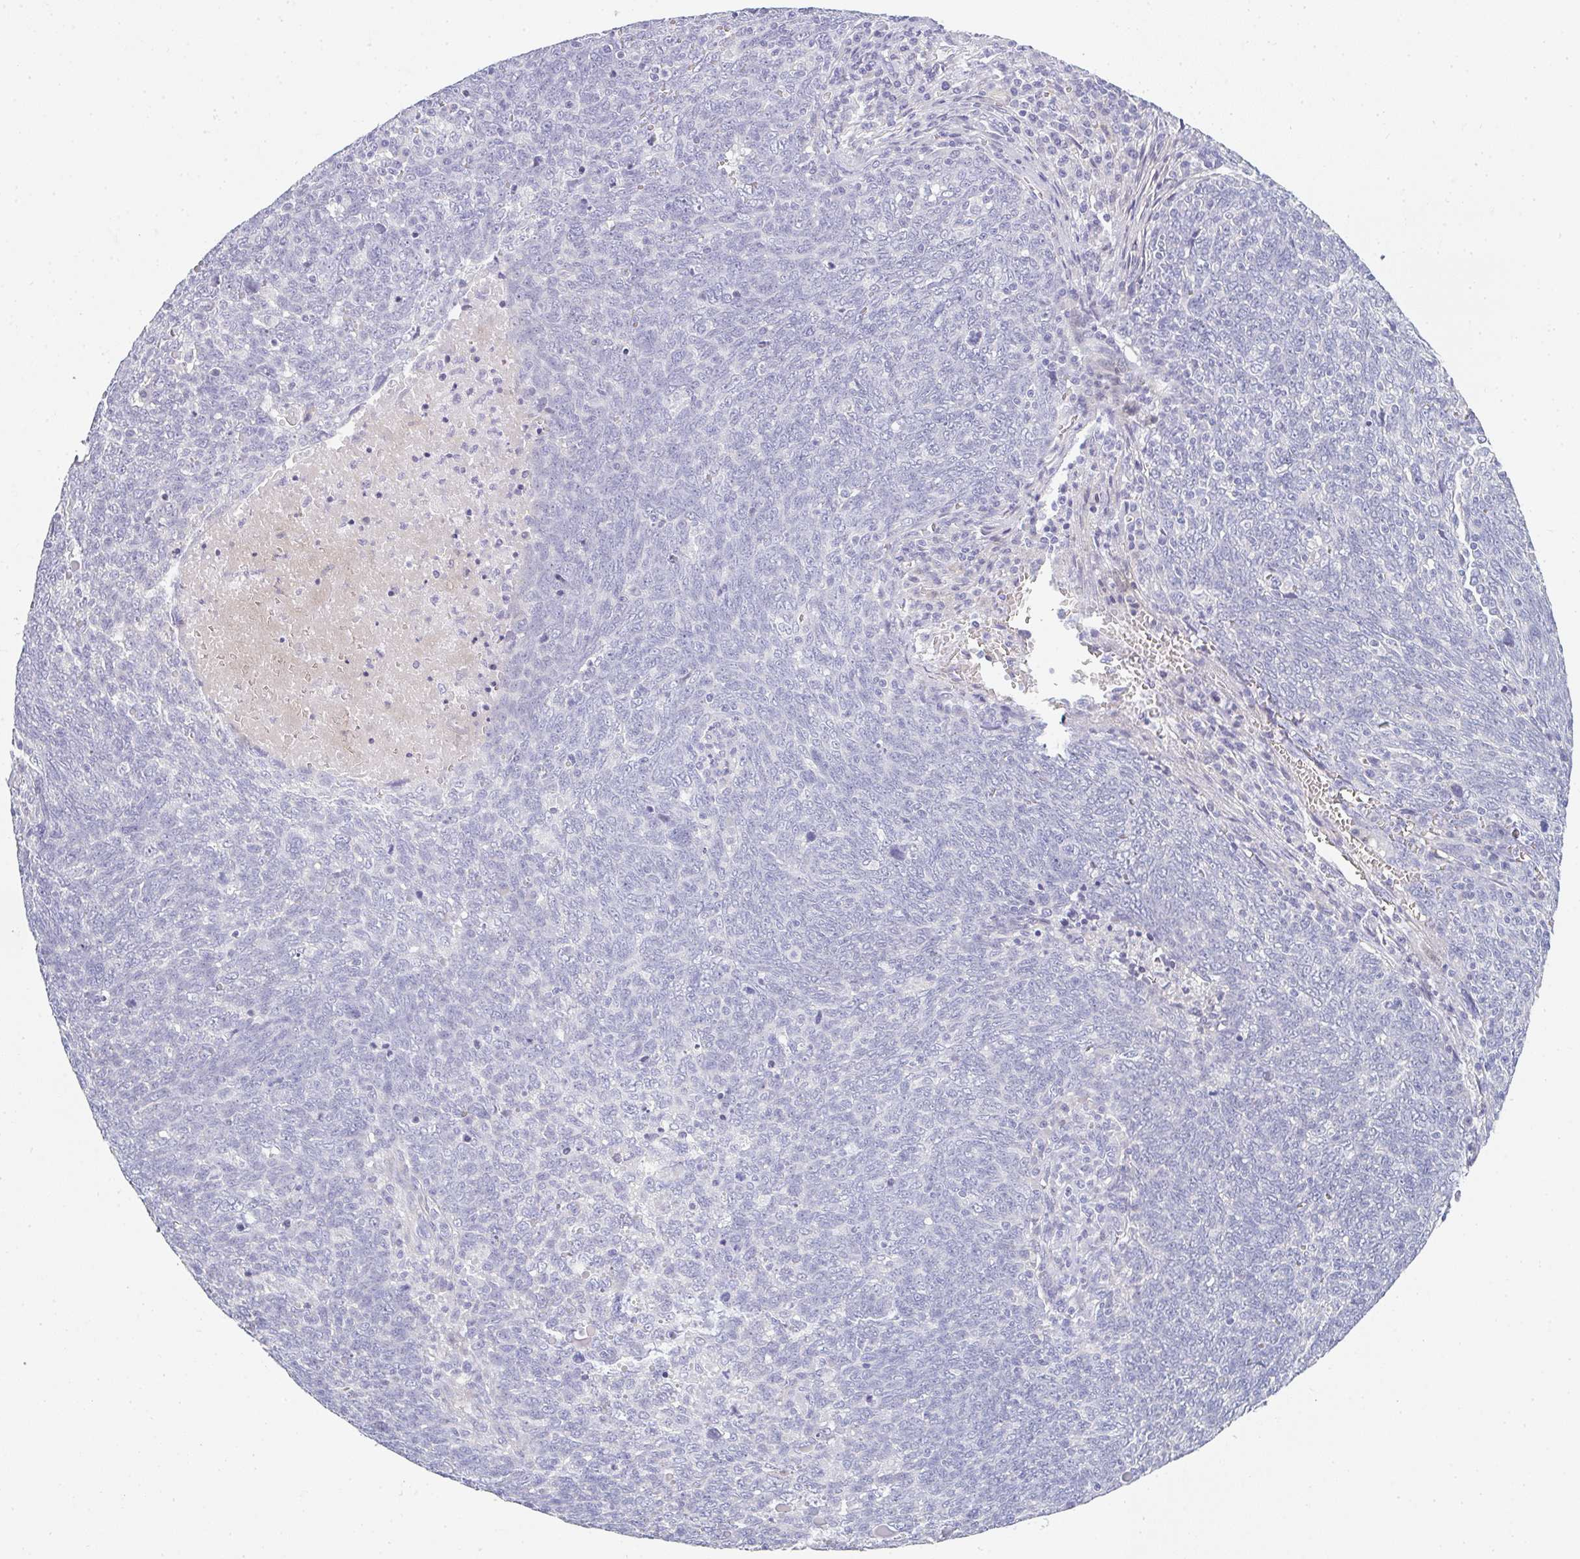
{"staining": {"intensity": "negative", "quantity": "none", "location": "none"}, "tissue": "lung cancer", "cell_type": "Tumor cells", "image_type": "cancer", "snomed": [{"axis": "morphology", "description": "Squamous cell carcinoma, NOS"}, {"axis": "topography", "description": "Lung"}], "caption": "Immunohistochemistry (IHC) of lung squamous cell carcinoma displays no staining in tumor cells.", "gene": "NEU2", "patient": {"sex": "female", "age": 72}}